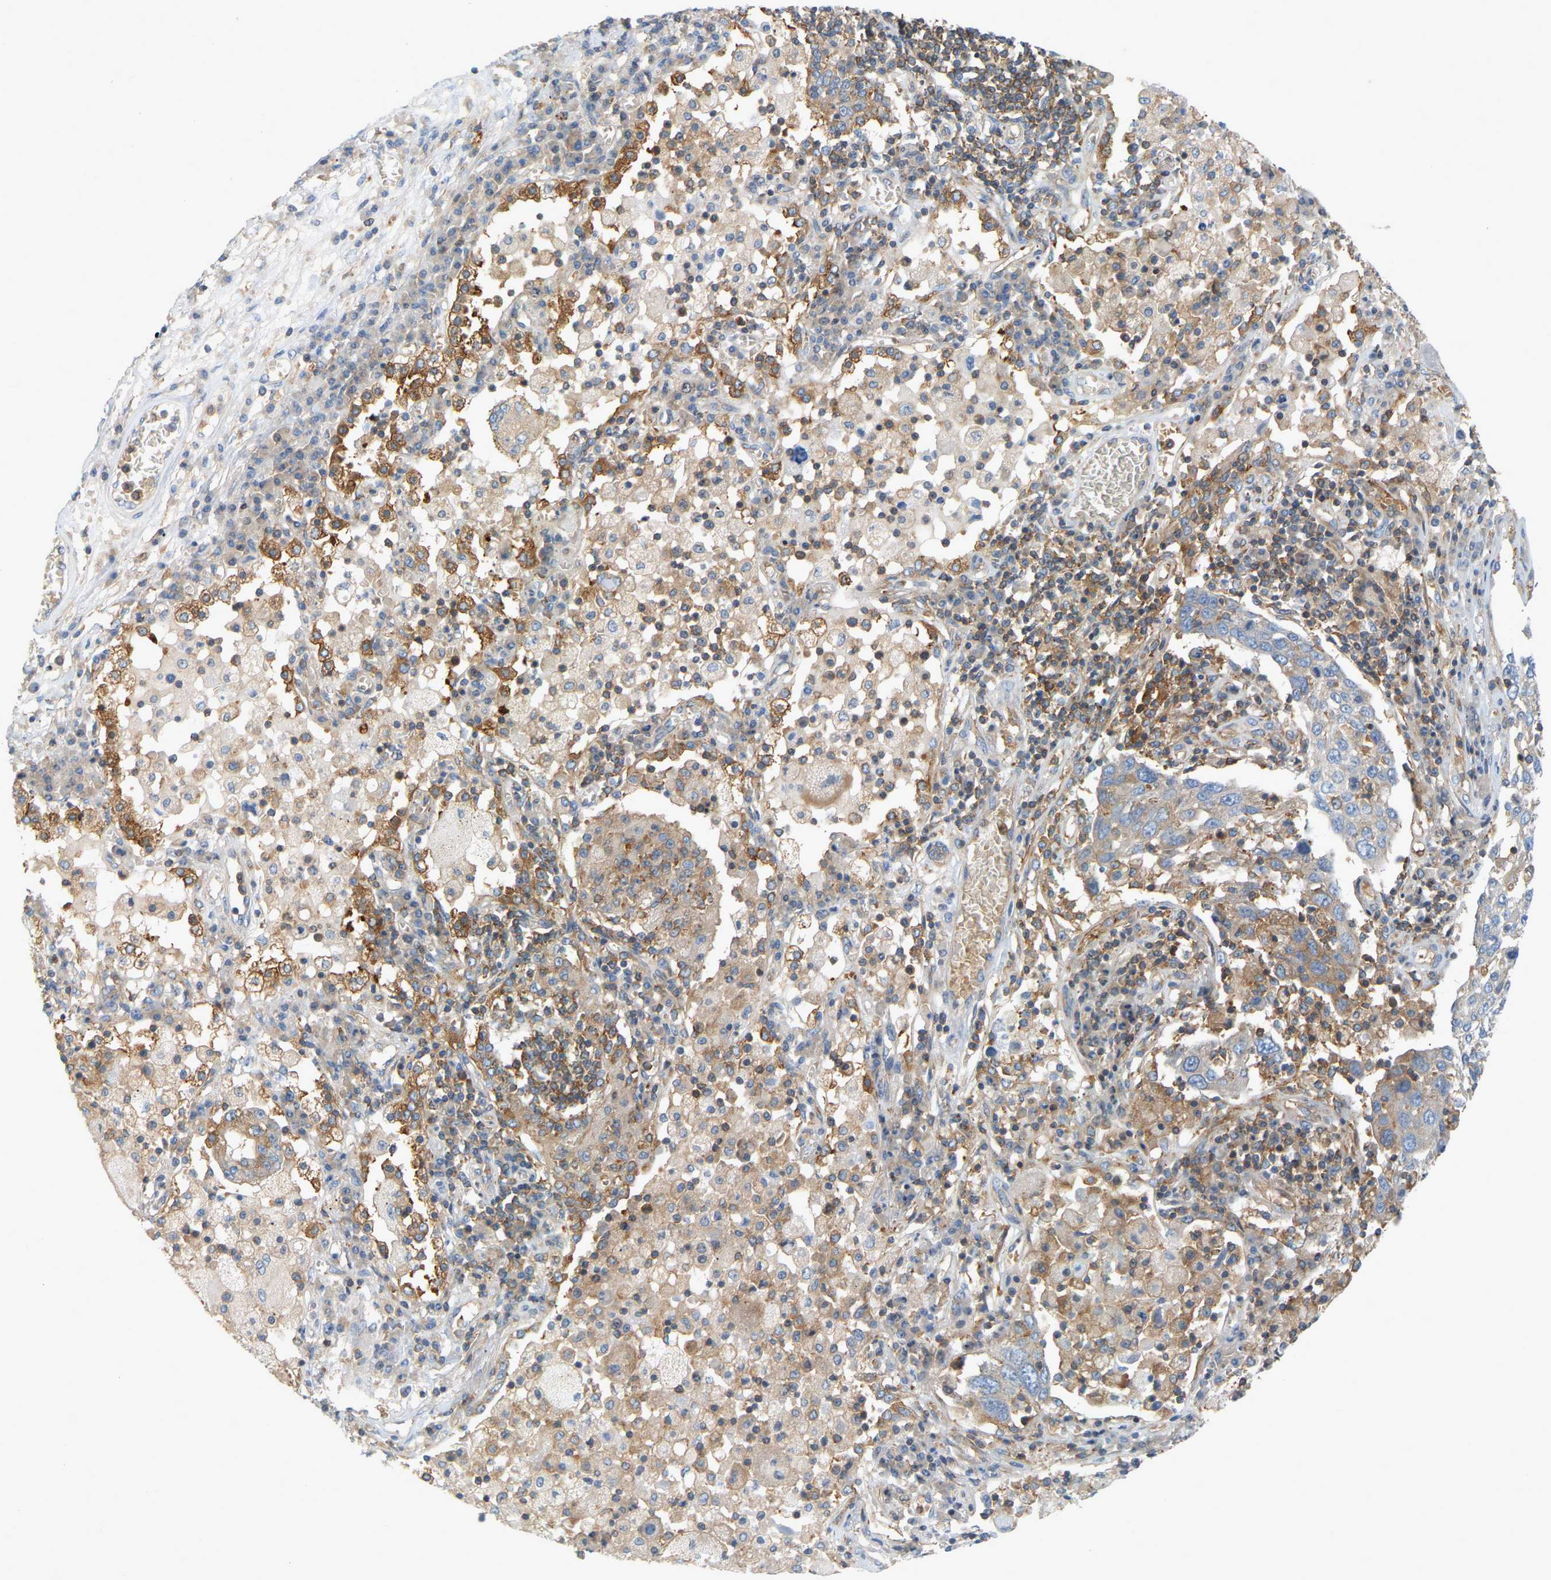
{"staining": {"intensity": "weak", "quantity": "<25%", "location": "cytoplasmic/membranous"}, "tissue": "lung cancer", "cell_type": "Tumor cells", "image_type": "cancer", "snomed": [{"axis": "morphology", "description": "Squamous cell carcinoma, NOS"}, {"axis": "topography", "description": "Lung"}], "caption": "IHC micrograph of neoplastic tissue: human lung squamous cell carcinoma stained with DAB reveals no significant protein expression in tumor cells. (DAB (3,3'-diaminobenzidine) immunohistochemistry, high magnification).", "gene": "AKAP13", "patient": {"sex": "male", "age": 65}}